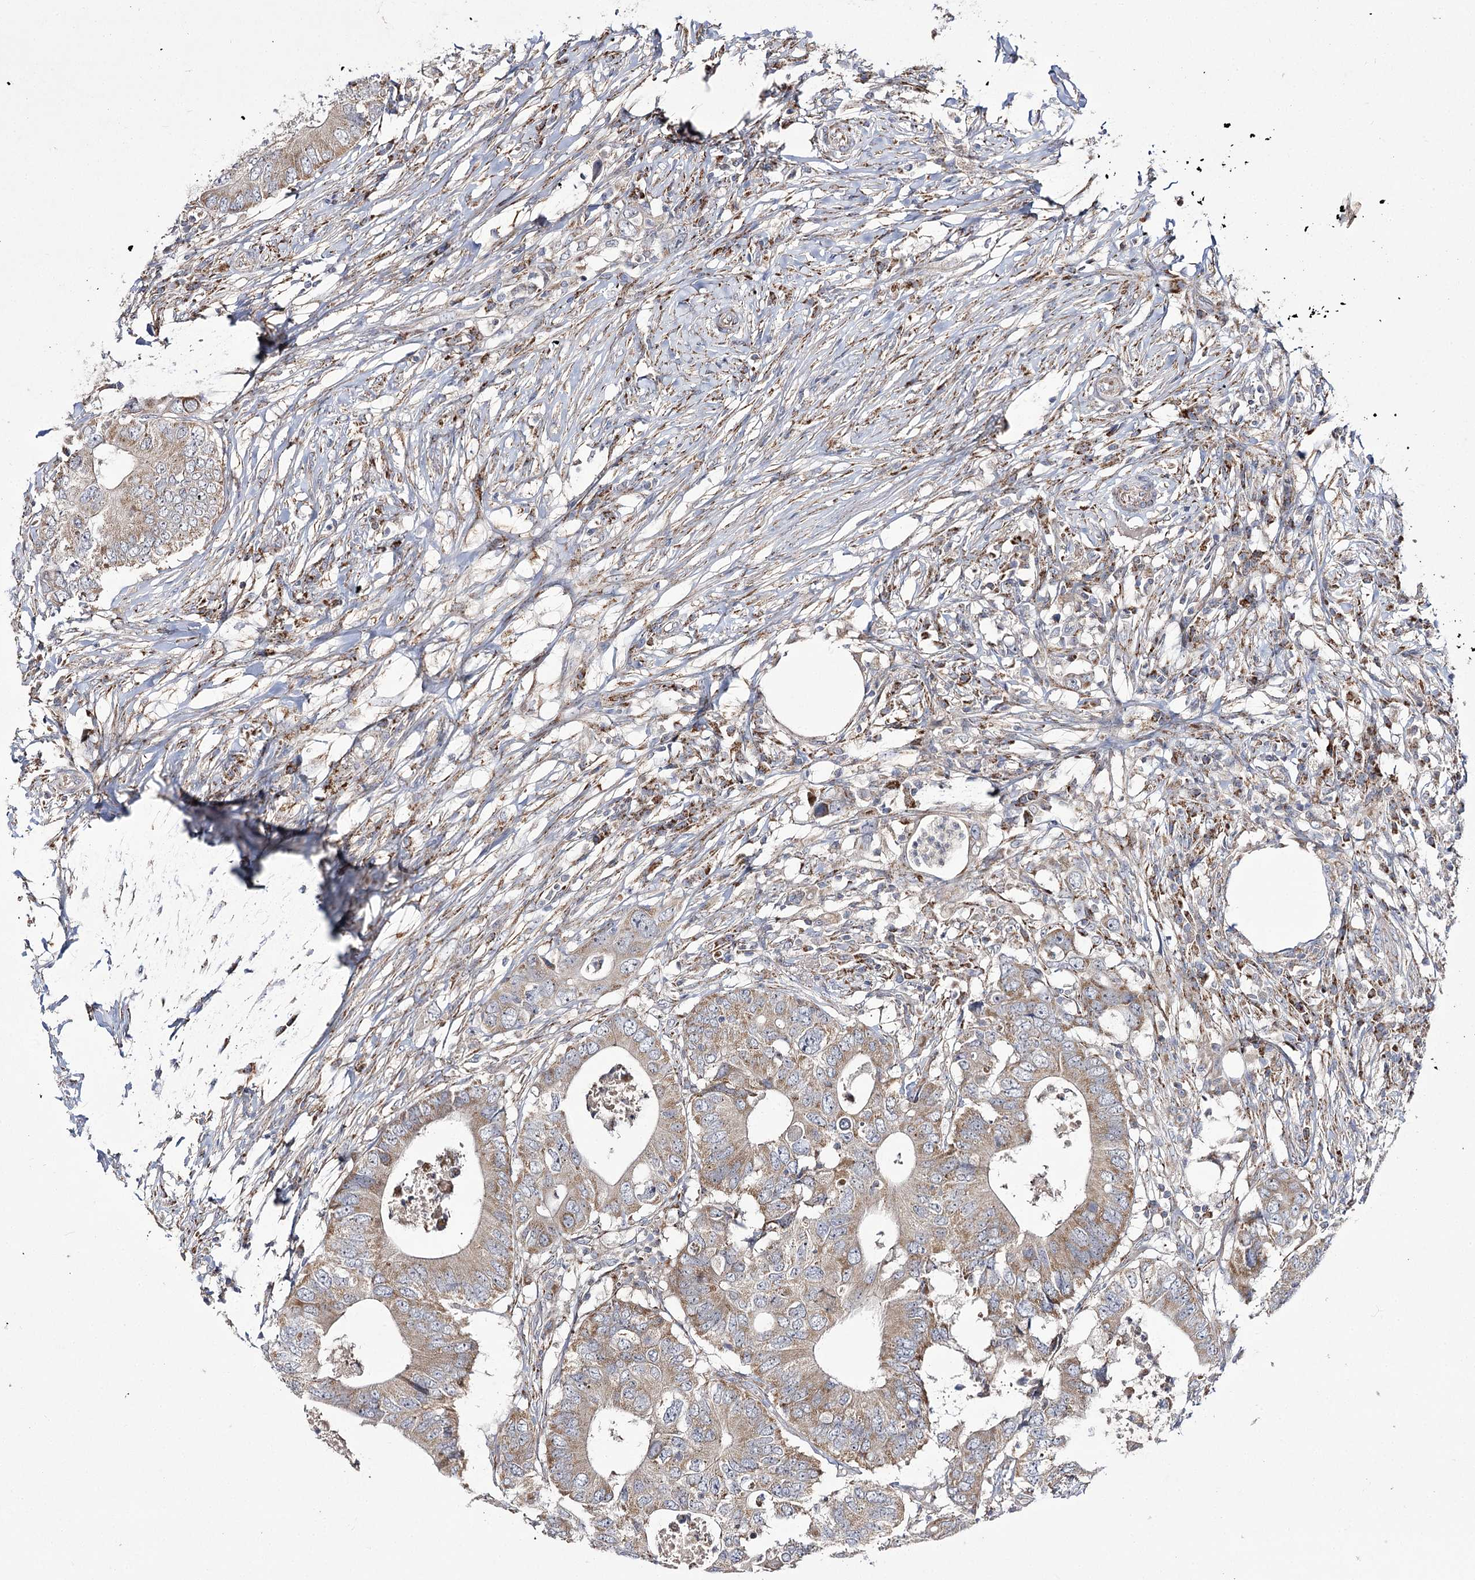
{"staining": {"intensity": "moderate", "quantity": ">75%", "location": "cytoplasmic/membranous"}, "tissue": "colorectal cancer", "cell_type": "Tumor cells", "image_type": "cancer", "snomed": [{"axis": "morphology", "description": "Adenocarcinoma, NOS"}, {"axis": "topography", "description": "Colon"}], "caption": "IHC (DAB (3,3'-diaminobenzidine)) staining of colorectal adenocarcinoma reveals moderate cytoplasmic/membranous protein positivity in approximately >75% of tumor cells.", "gene": "NADK2", "patient": {"sex": "male", "age": 71}}